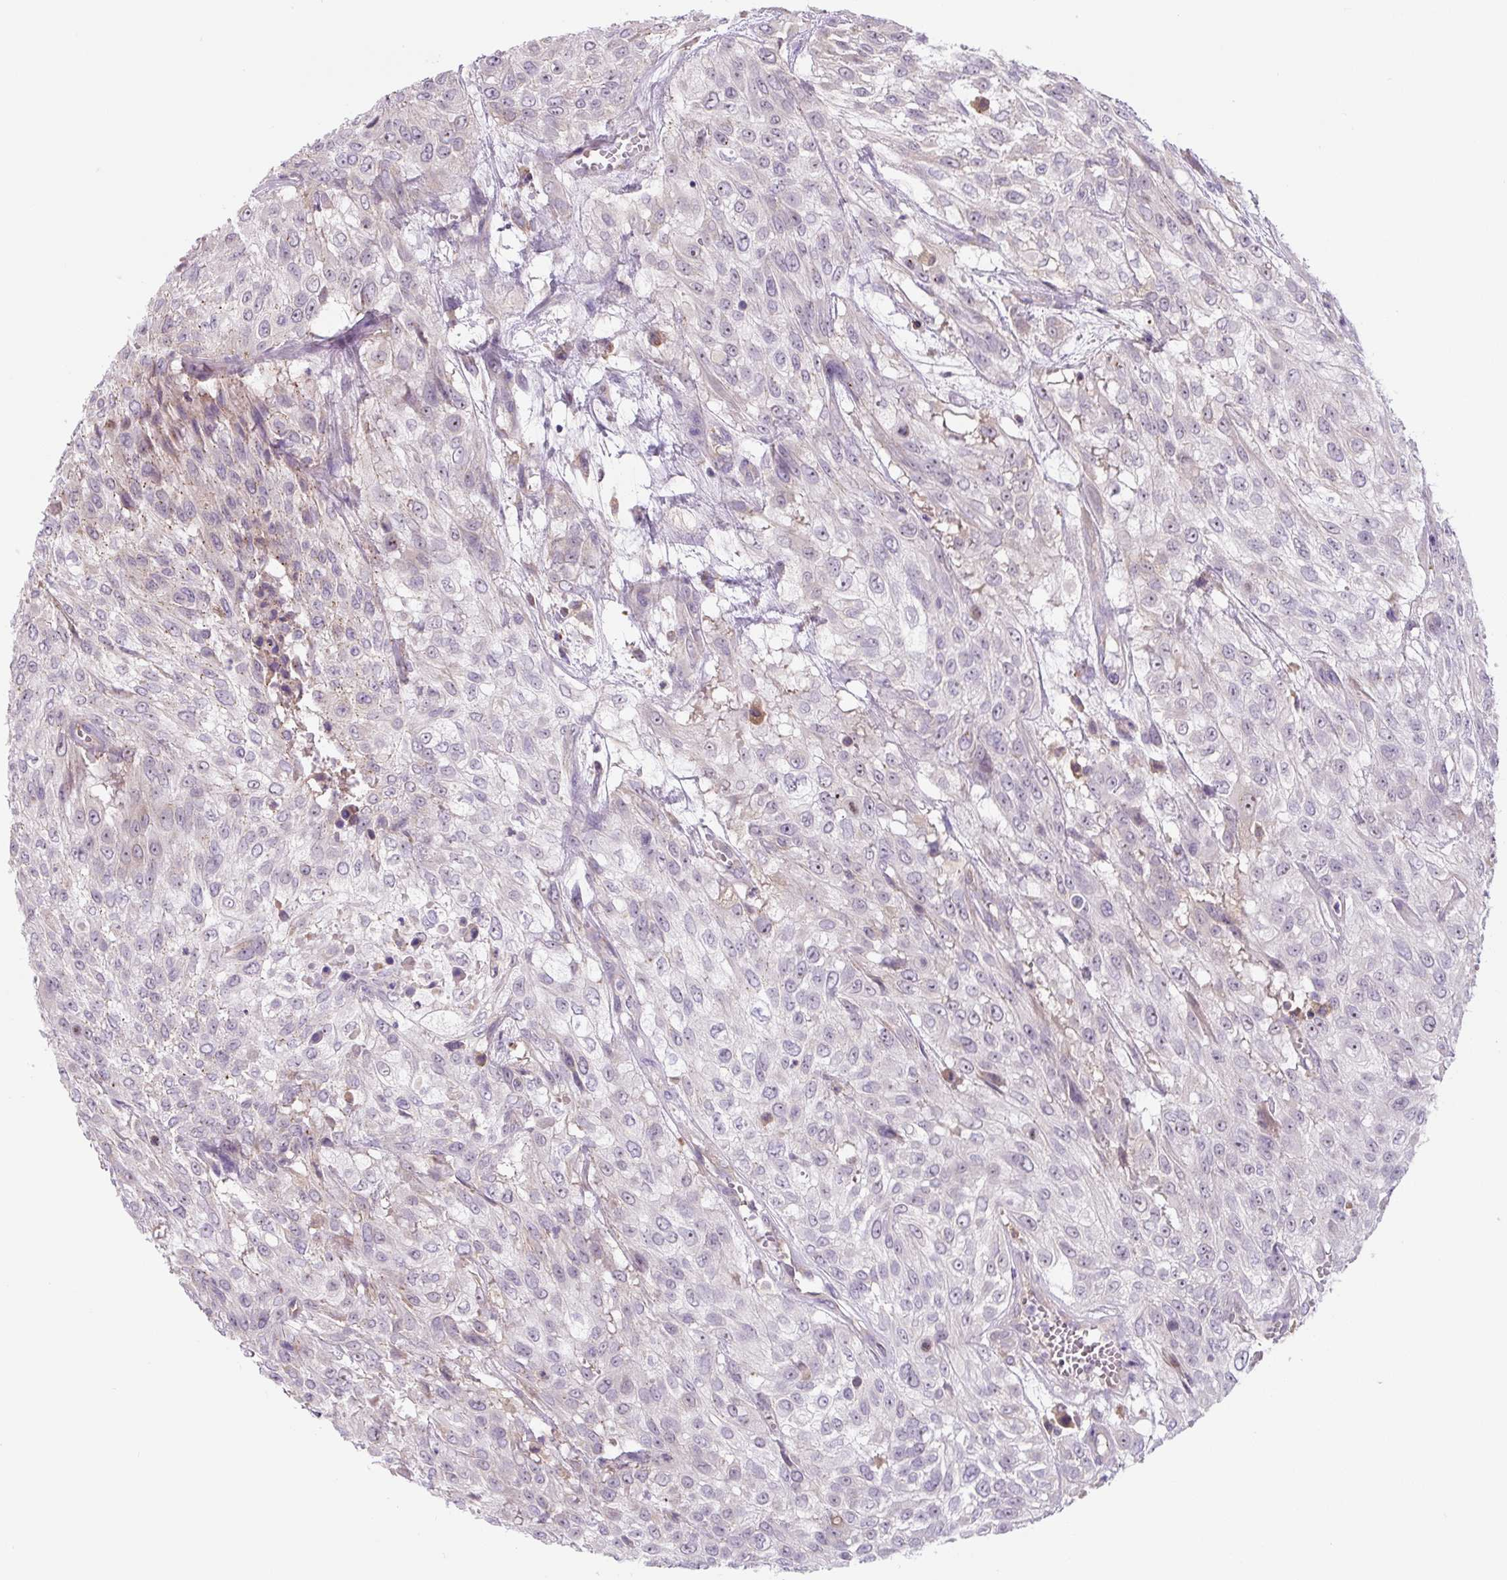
{"staining": {"intensity": "negative", "quantity": "none", "location": "none"}, "tissue": "urothelial cancer", "cell_type": "Tumor cells", "image_type": "cancer", "snomed": [{"axis": "morphology", "description": "Urothelial carcinoma, High grade"}, {"axis": "topography", "description": "Urinary bladder"}], "caption": "A high-resolution photomicrograph shows IHC staining of urothelial carcinoma (high-grade), which reveals no significant staining in tumor cells.", "gene": "FZD5", "patient": {"sex": "male", "age": 57}}